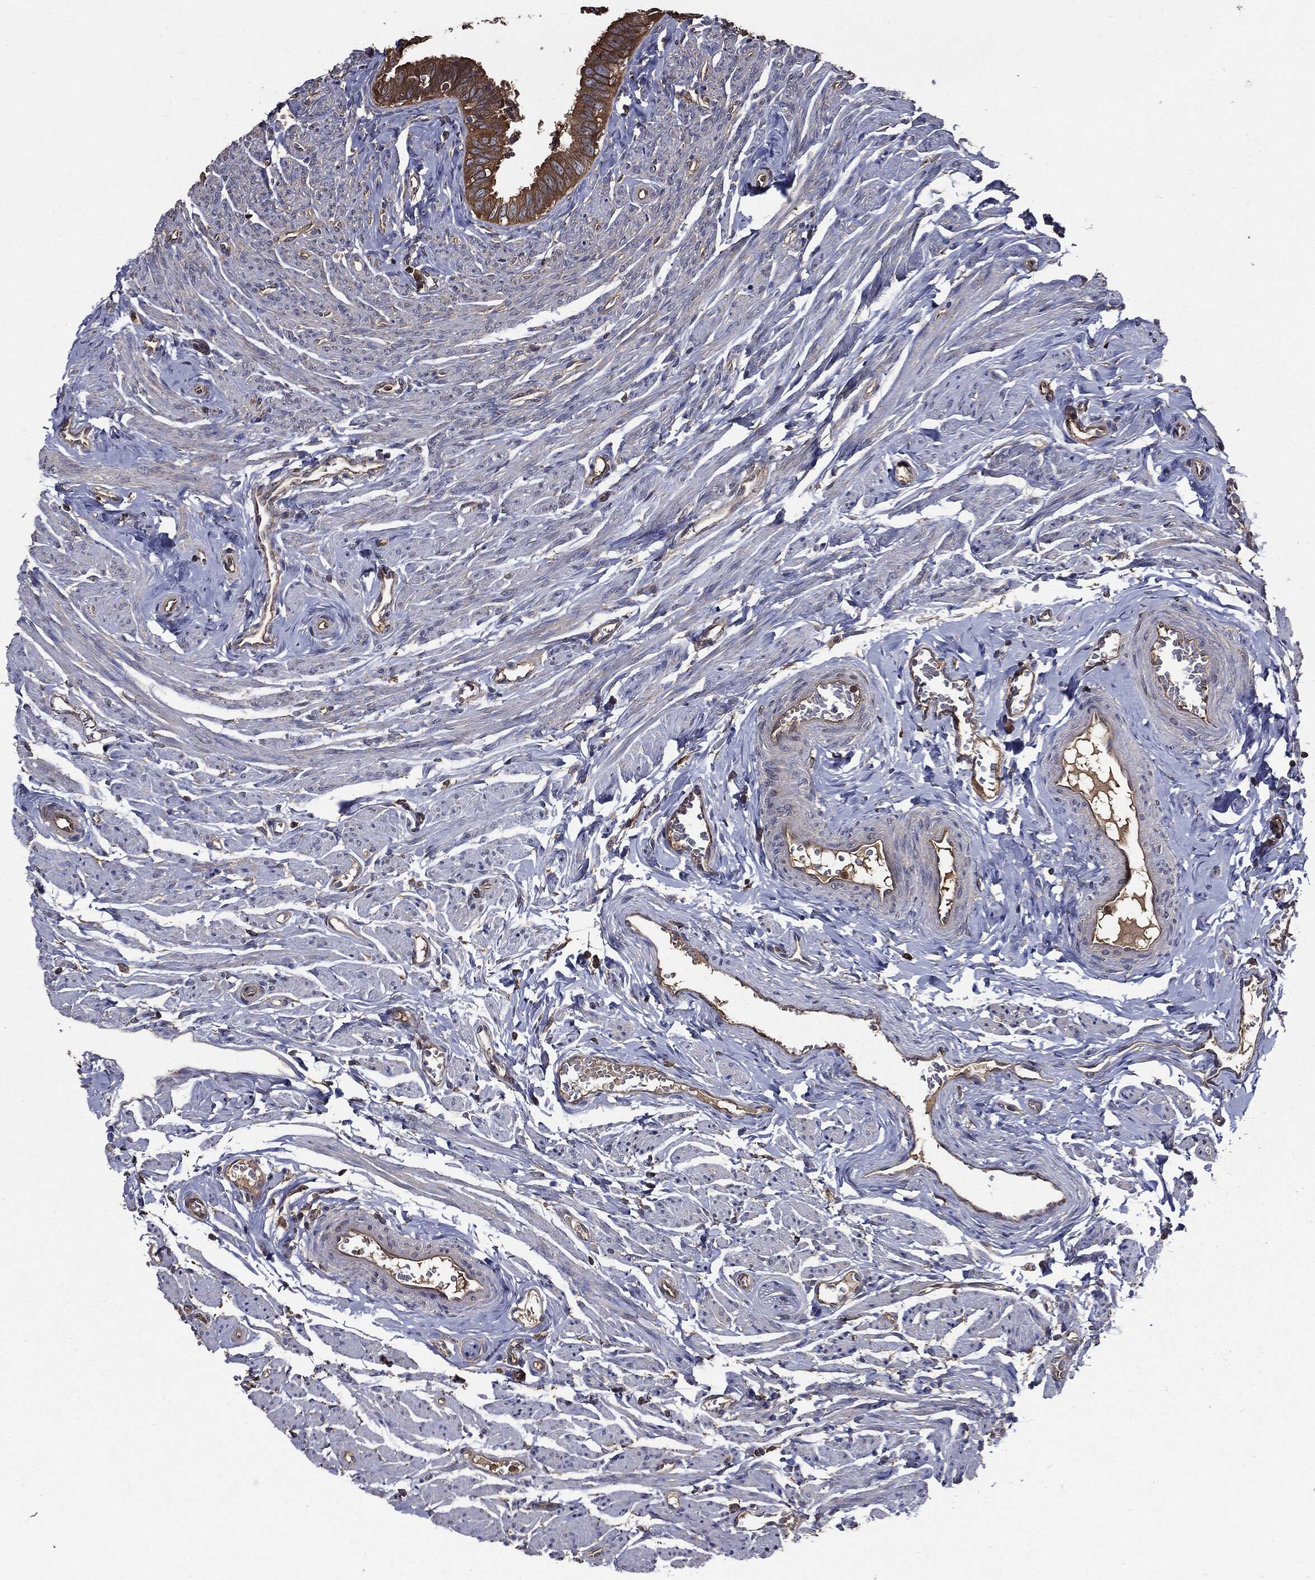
{"staining": {"intensity": "strong", "quantity": "25%-75%", "location": "cytoplasmic/membranous"}, "tissue": "fallopian tube", "cell_type": "Glandular cells", "image_type": "normal", "snomed": [{"axis": "morphology", "description": "Normal tissue, NOS"}, {"axis": "topography", "description": "Fallopian tube"}], "caption": "A micrograph showing strong cytoplasmic/membranous expression in approximately 25%-75% of glandular cells in unremarkable fallopian tube, as visualized by brown immunohistochemical staining.", "gene": "PDCD6IP", "patient": {"sex": "female", "age": 54}}